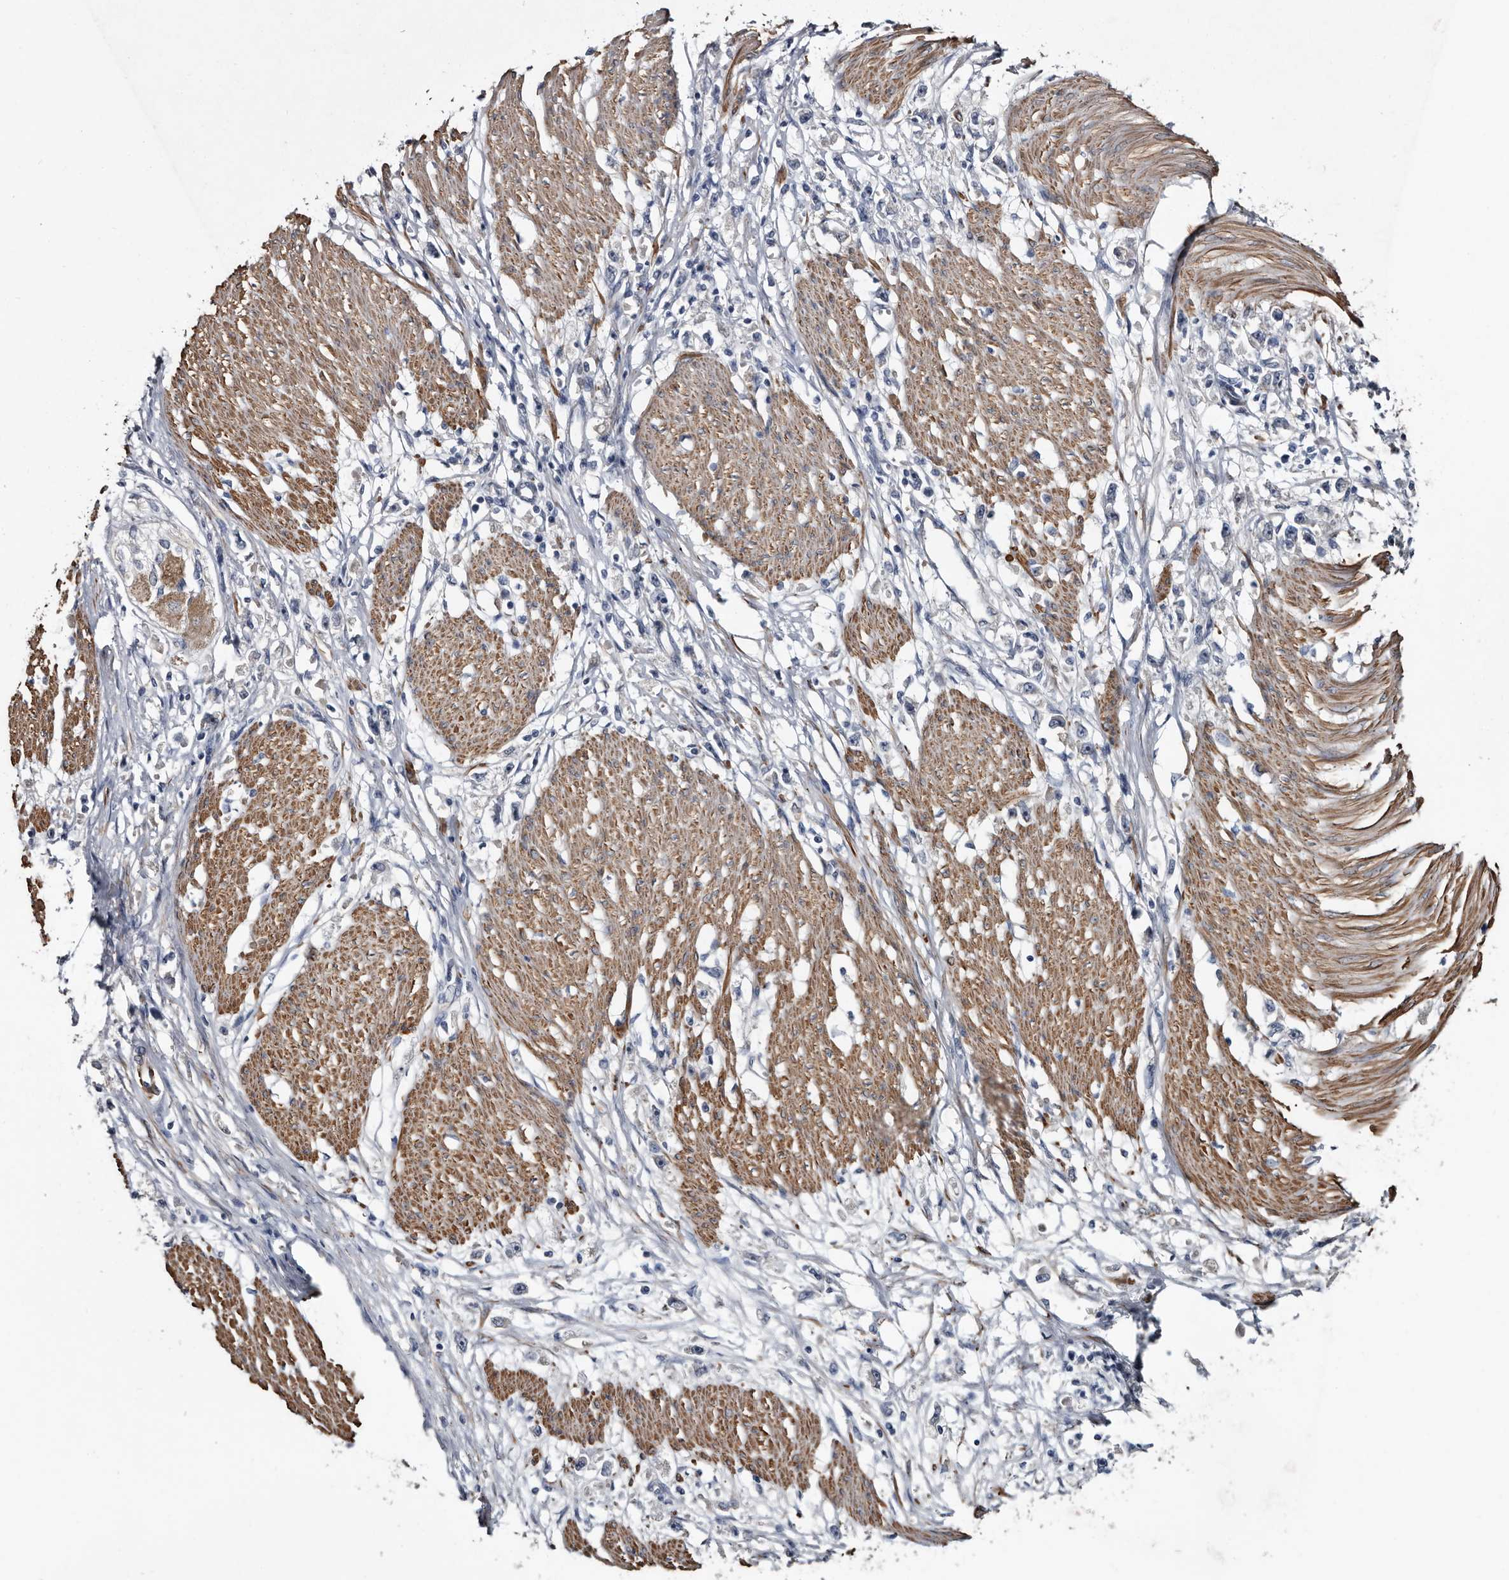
{"staining": {"intensity": "negative", "quantity": "none", "location": "none"}, "tissue": "stomach cancer", "cell_type": "Tumor cells", "image_type": "cancer", "snomed": [{"axis": "morphology", "description": "Adenocarcinoma, NOS"}, {"axis": "topography", "description": "Stomach"}], "caption": "IHC image of neoplastic tissue: human adenocarcinoma (stomach) stained with DAB exhibits no significant protein staining in tumor cells. Brightfield microscopy of immunohistochemistry stained with DAB (3,3'-diaminobenzidine) (brown) and hematoxylin (blue), captured at high magnification.", "gene": "IARS1", "patient": {"sex": "female", "age": 59}}